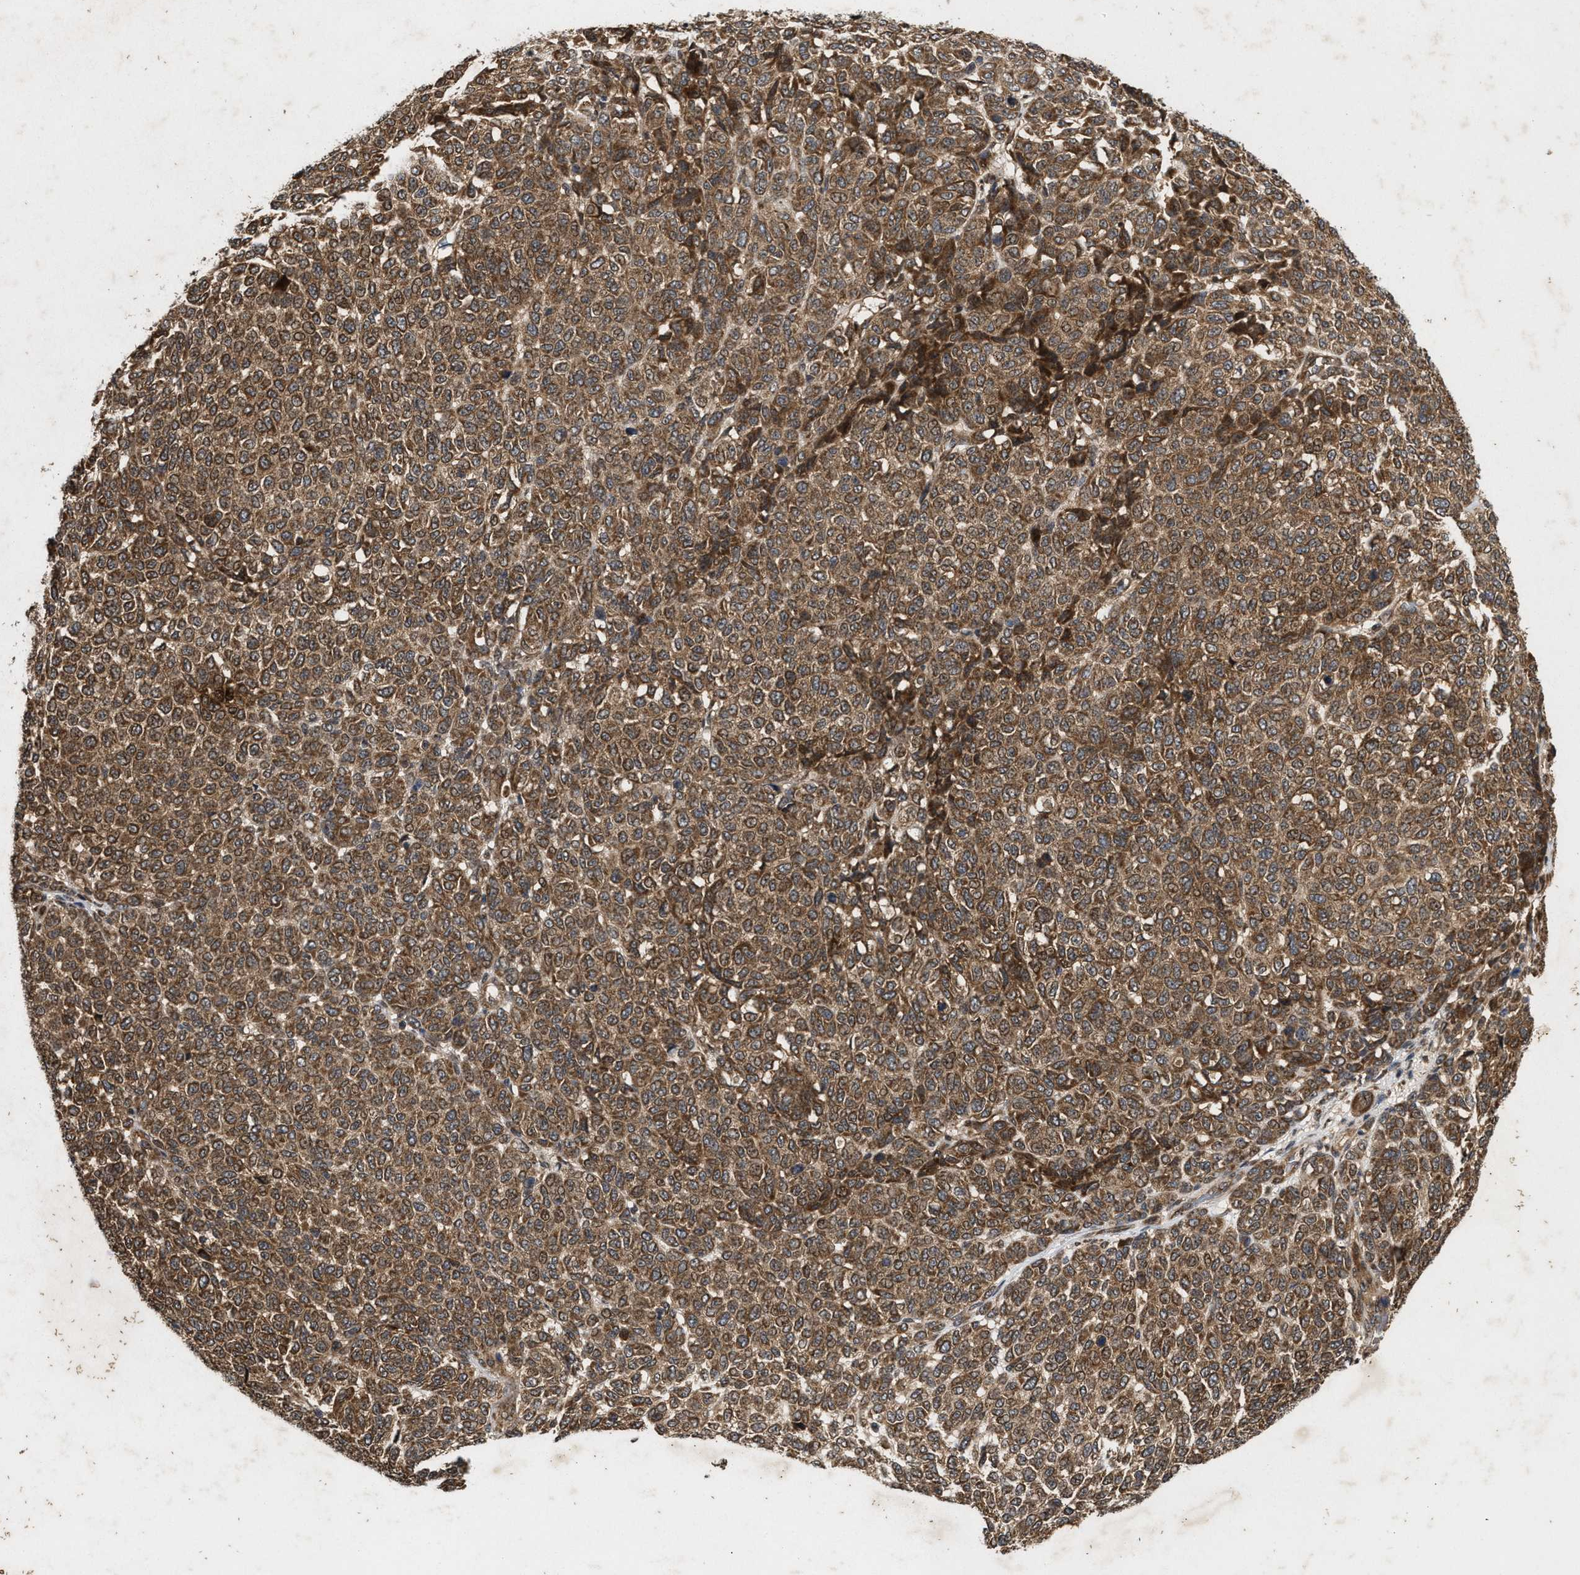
{"staining": {"intensity": "moderate", "quantity": ">75%", "location": "cytoplasmic/membranous"}, "tissue": "melanoma", "cell_type": "Tumor cells", "image_type": "cancer", "snomed": [{"axis": "morphology", "description": "Malignant melanoma, NOS"}, {"axis": "topography", "description": "Skin"}], "caption": "The micrograph displays immunohistochemical staining of malignant melanoma. There is moderate cytoplasmic/membranous staining is present in approximately >75% of tumor cells.", "gene": "CFLAR", "patient": {"sex": "male", "age": 59}}